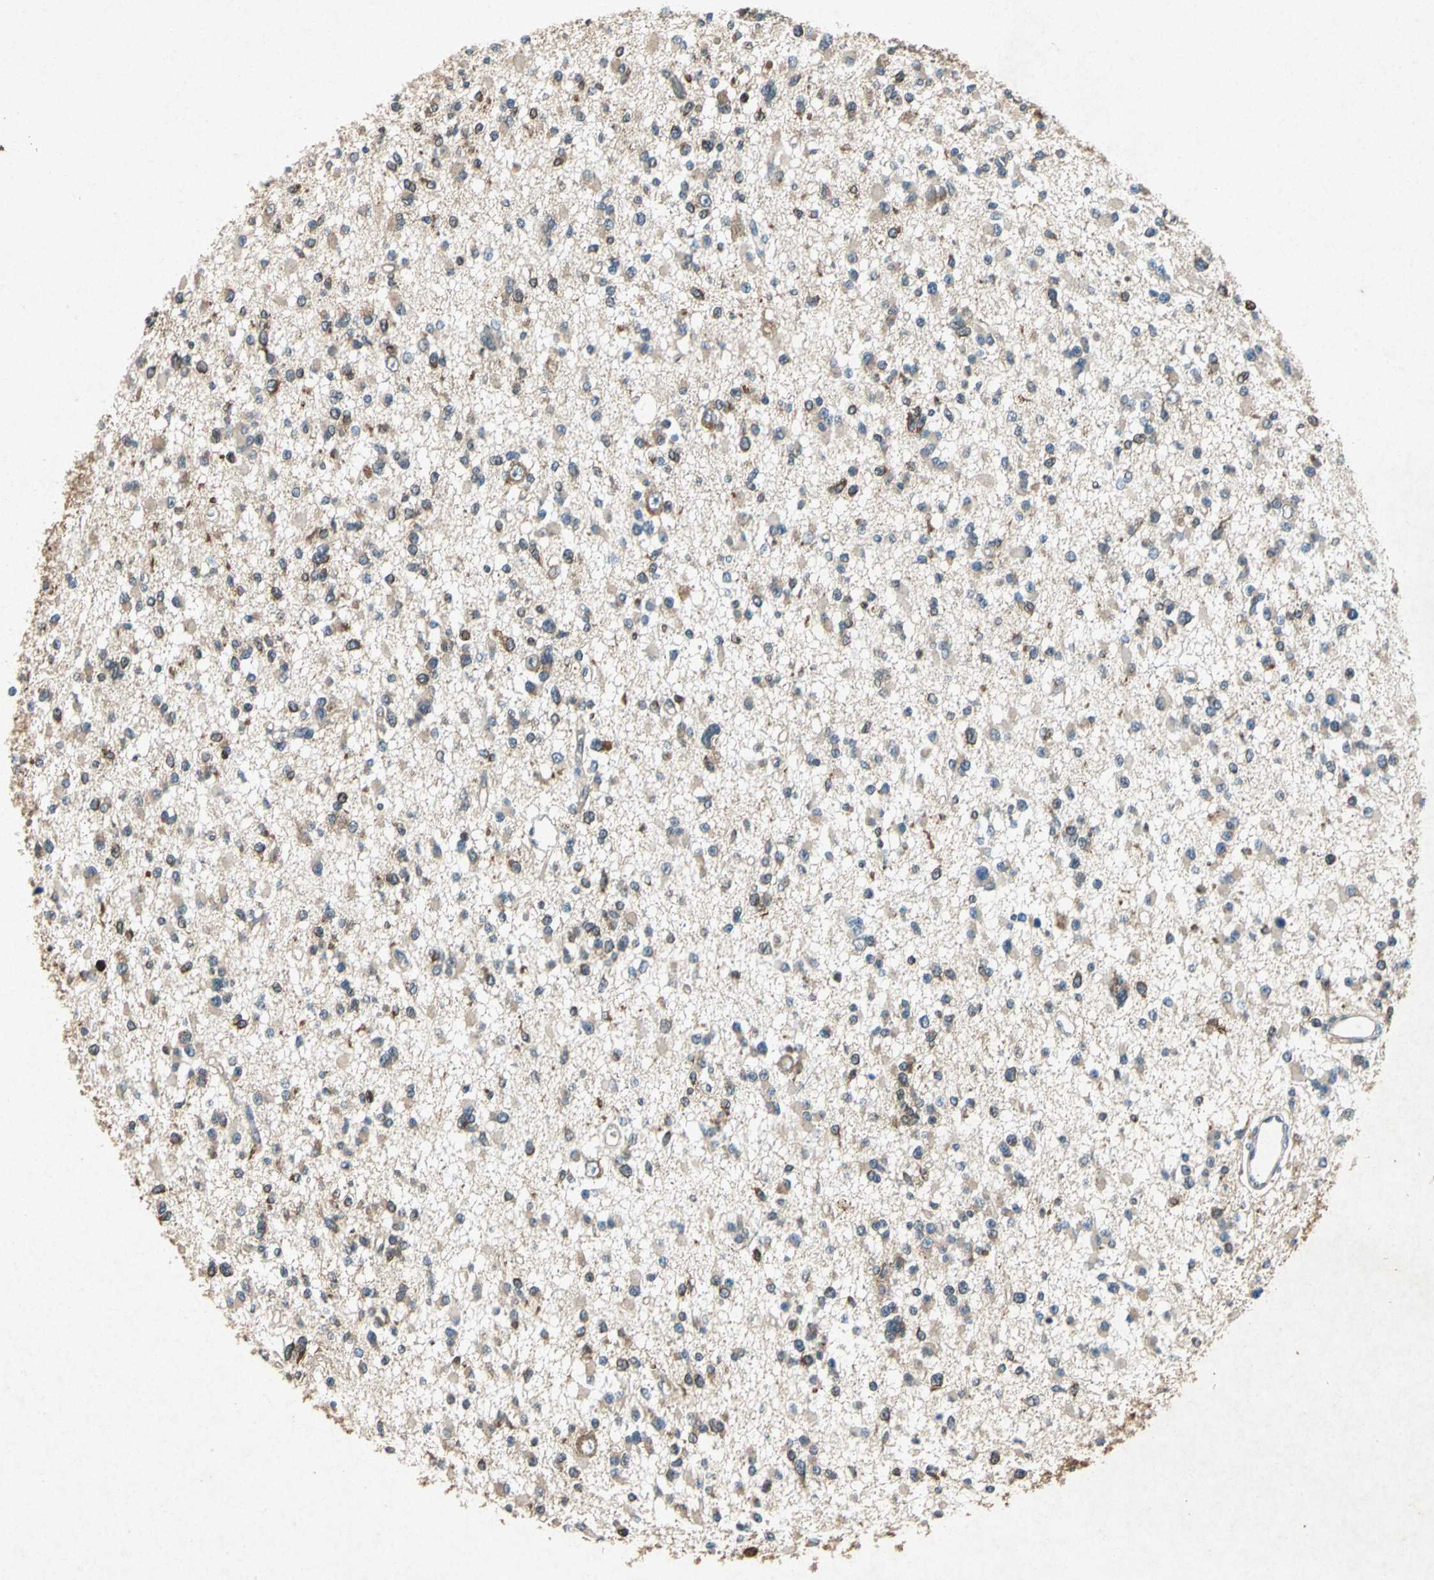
{"staining": {"intensity": "moderate", "quantity": ">75%", "location": "cytoplasmic/membranous"}, "tissue": "glioma", "cell_type": "Tumor cells", "image_type": "cancer", "snomed": [{"axis": "morphology", "description": "Glioma, malignant, Low grade"}, {"axis": "topography", "description": "Brain"}], "caption": "Immunohistochemistry photomicrograph of glioma stained for a protein (brown), which demonstrates medium levels of moderate cytoplasmic/membranous expression in about >75% of tumor cells.", "gene": "HSP90AB1", "patient": {"sex": "female", "age": 22}}